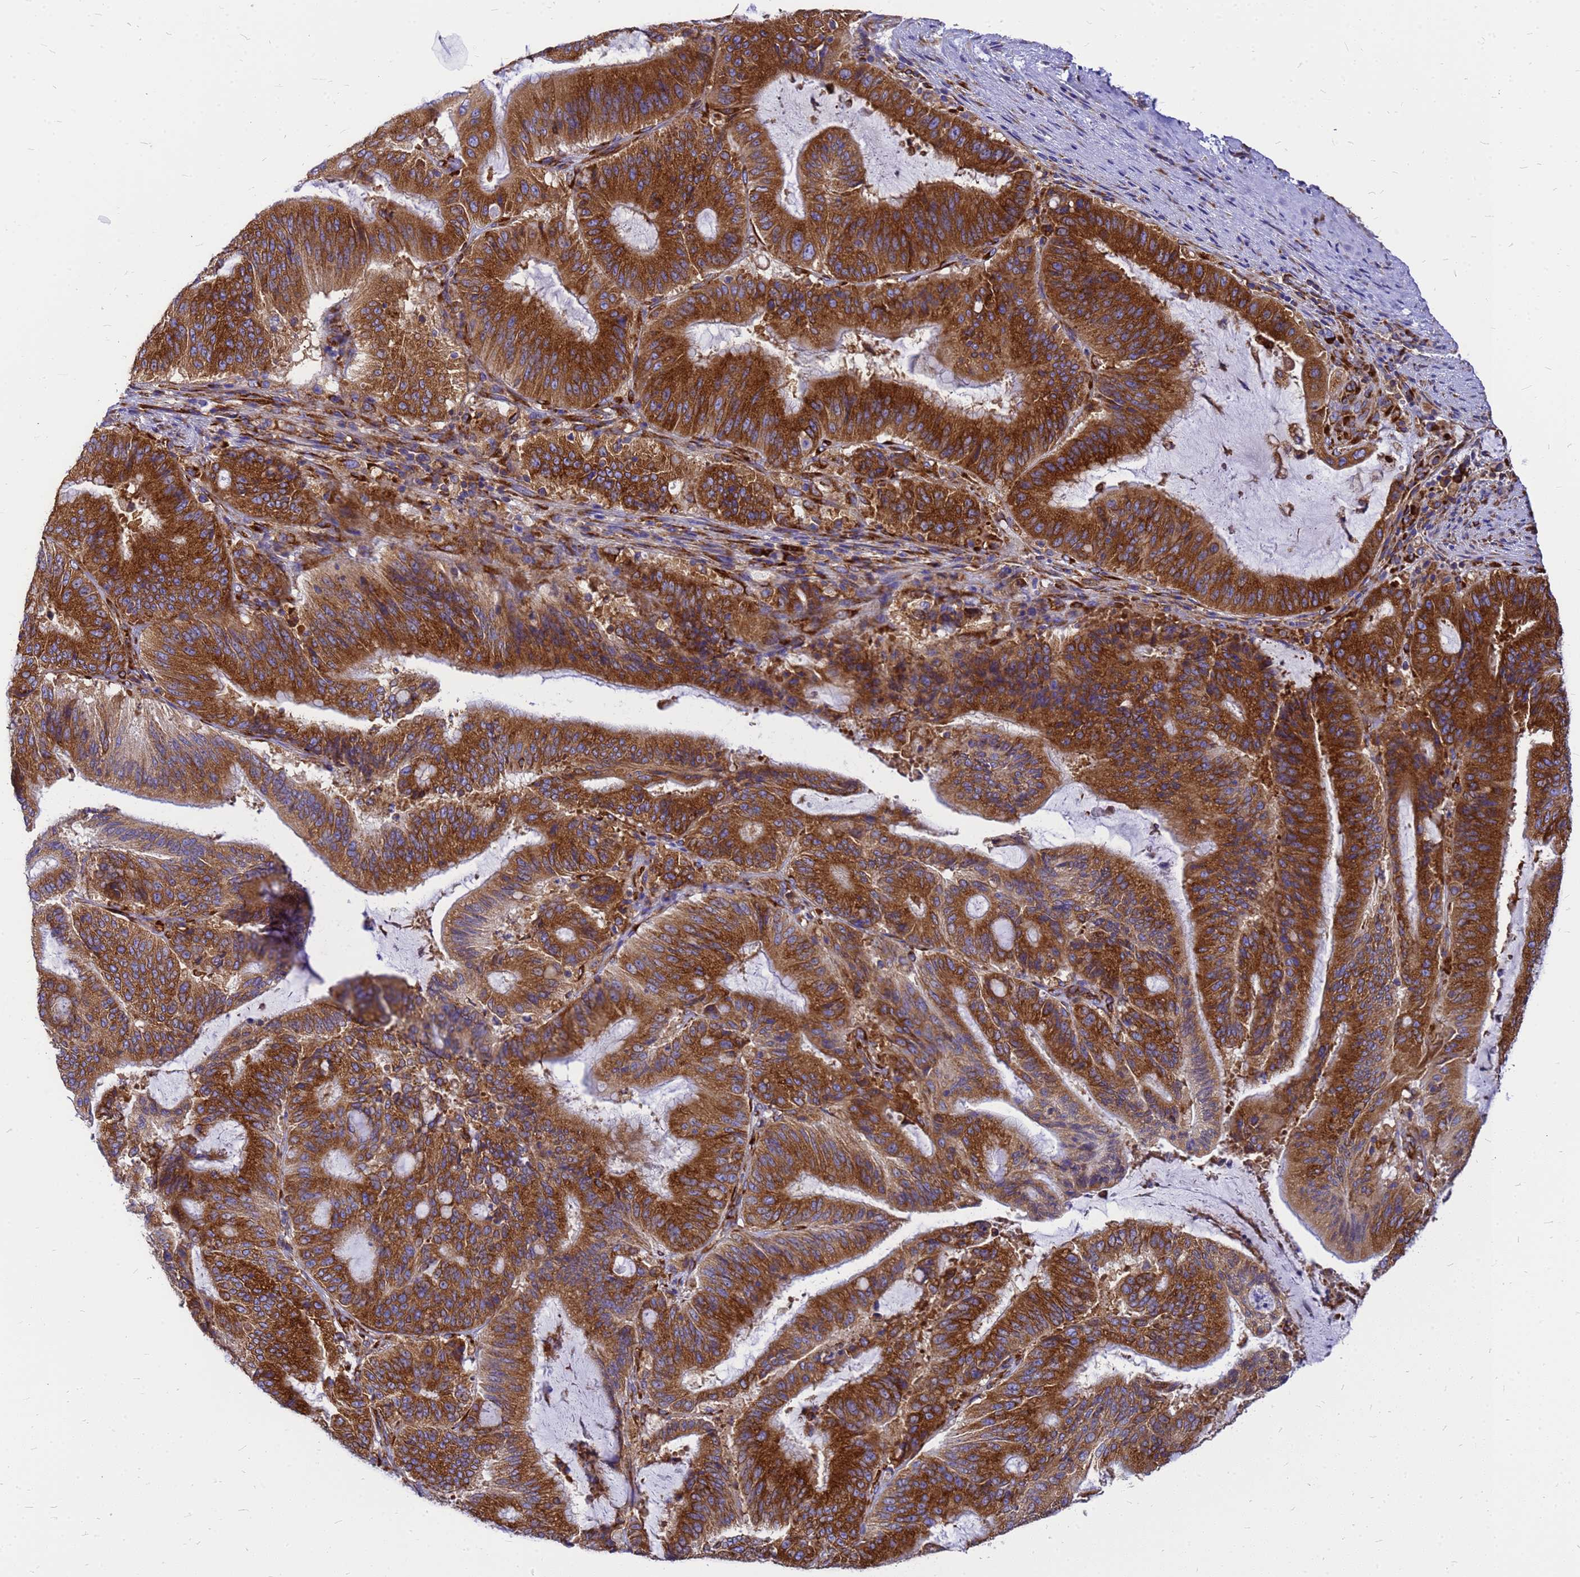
{"staining": {"intensity": "strong", "quantity": ">75%", "location": "cytoplasmic/membranous"}, "tissue": "liver cancer", "cell_type": "Tumor cells", "image_type": "cancer", "snomed": [{"axis": "morphology", "description": "Normal tissue, NOS"}, {"axis": "morphology", "description": "Cholangiocarcinoma"}, {"axis": "topography", "description": "Liver"}, {"axis": "topography", "description": "Peripheral nerve tissue"}], "caption": "This image shows IHC staining of human liver cholangiocarcinoma, with high strong cytoplasmic/membranous expression in about >75% of tumor cells.", "gene": "EEF1D", "patient": {"sex": "female", "age": 73}}